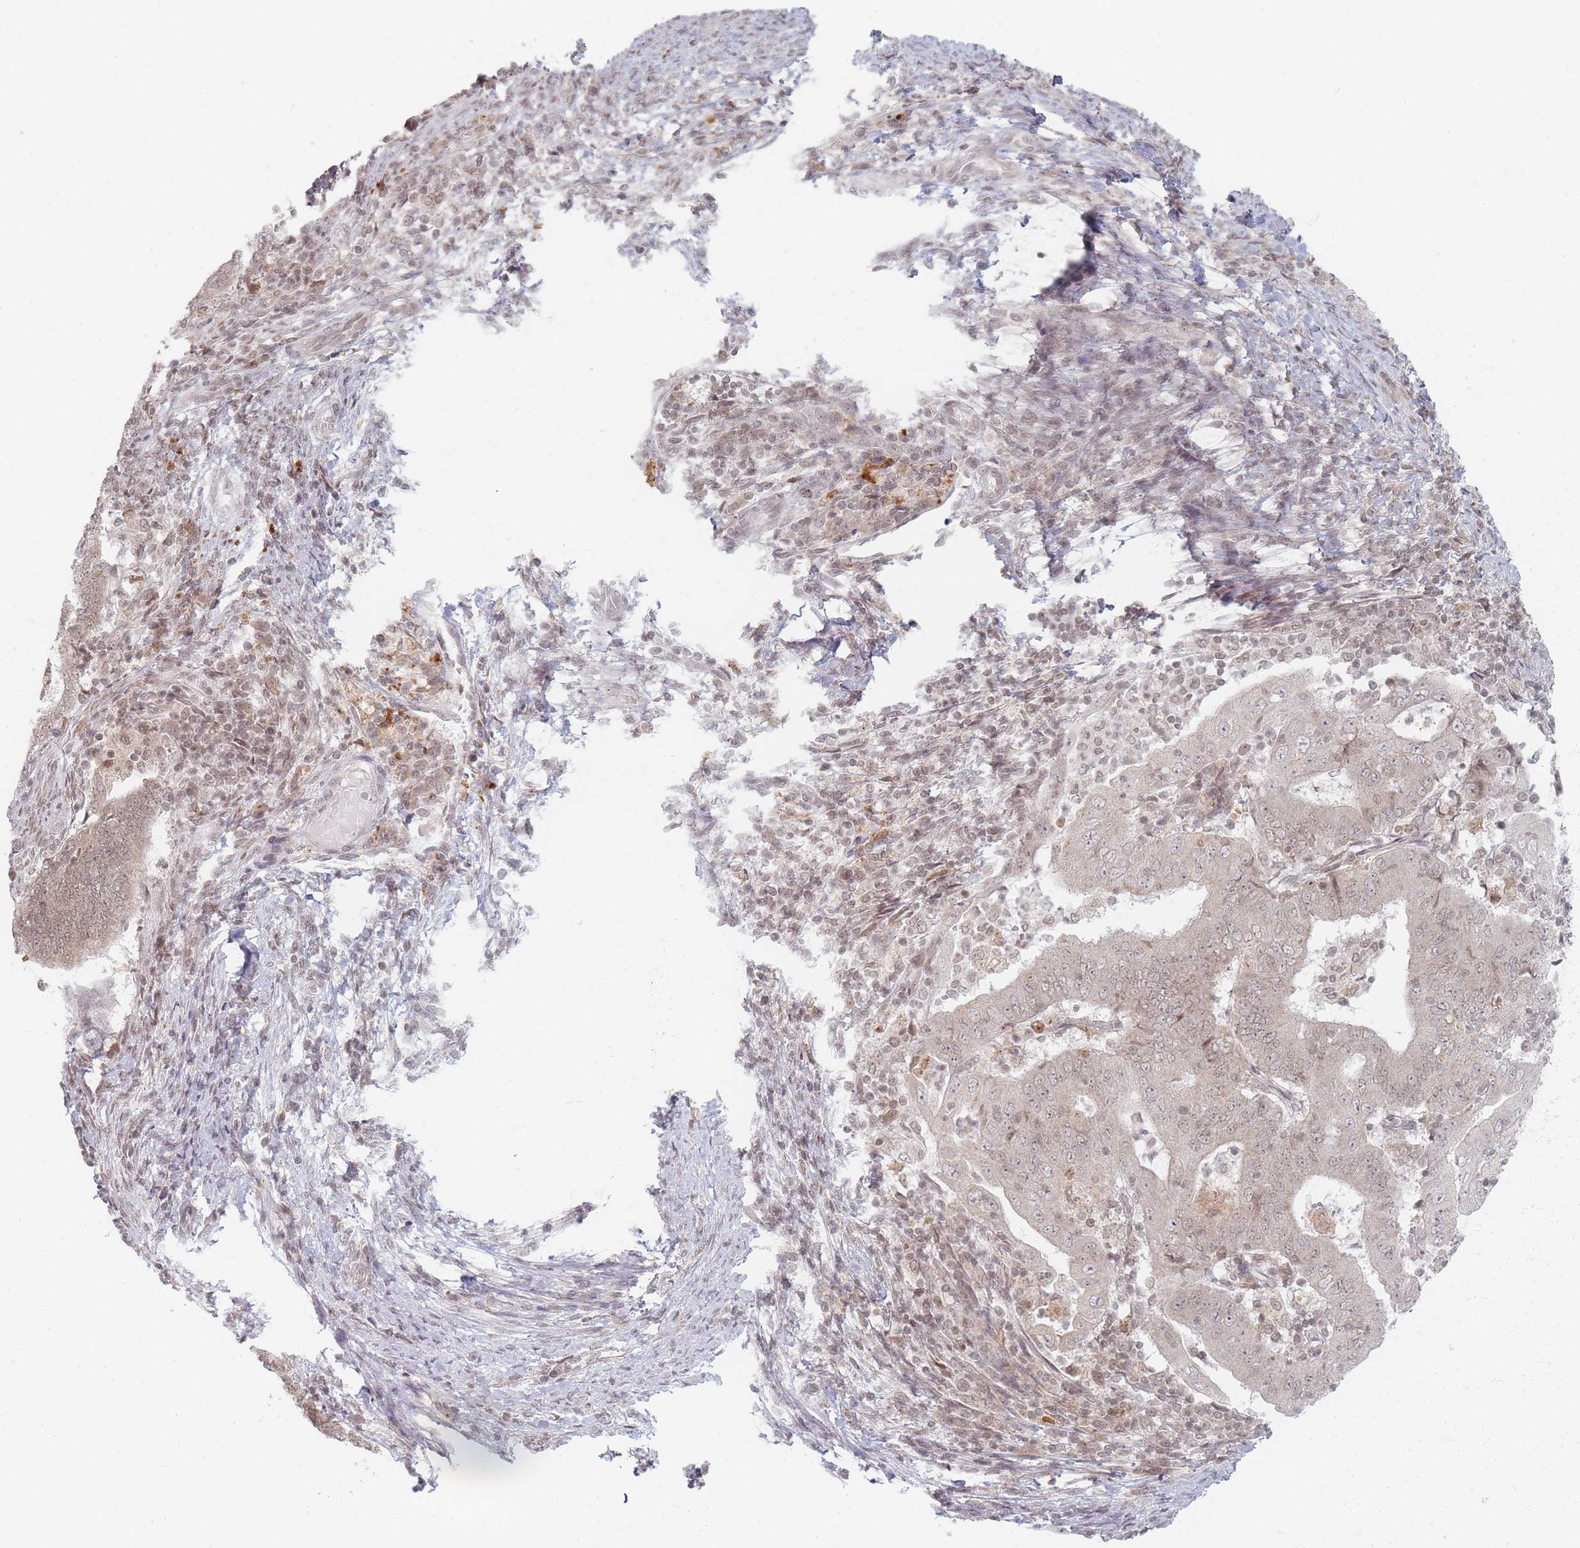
{"staining": {"intensity": "weak", "quantity": ">75%", "location": "cytoplasmic/membranous,nuclear"}, "tissue": "endometrial cancer", "cell_type": "Tumor cells", "image_type": "cancer", "snomed": [{"axis": "morphology", "description": "Adenocarcinoma, NOS"}, {"axis": "topography", "description": "Endometrium"}], "caption": "Immunohistochemistry (IHC) histopathology image of neoplastic tissue: endometrial cancer (adenocarcinoma) stained using immunohistochemistry (IHC) demonstrates low levels of weak protein expression localized specifically in the cytoplasmic/membranous and nuclear of tumor cells, appearing as a cytoplasmic/membranous and nuclear brown color.", "gene": "SPATA45", "patient": {"sex": "female", "age": 70}}